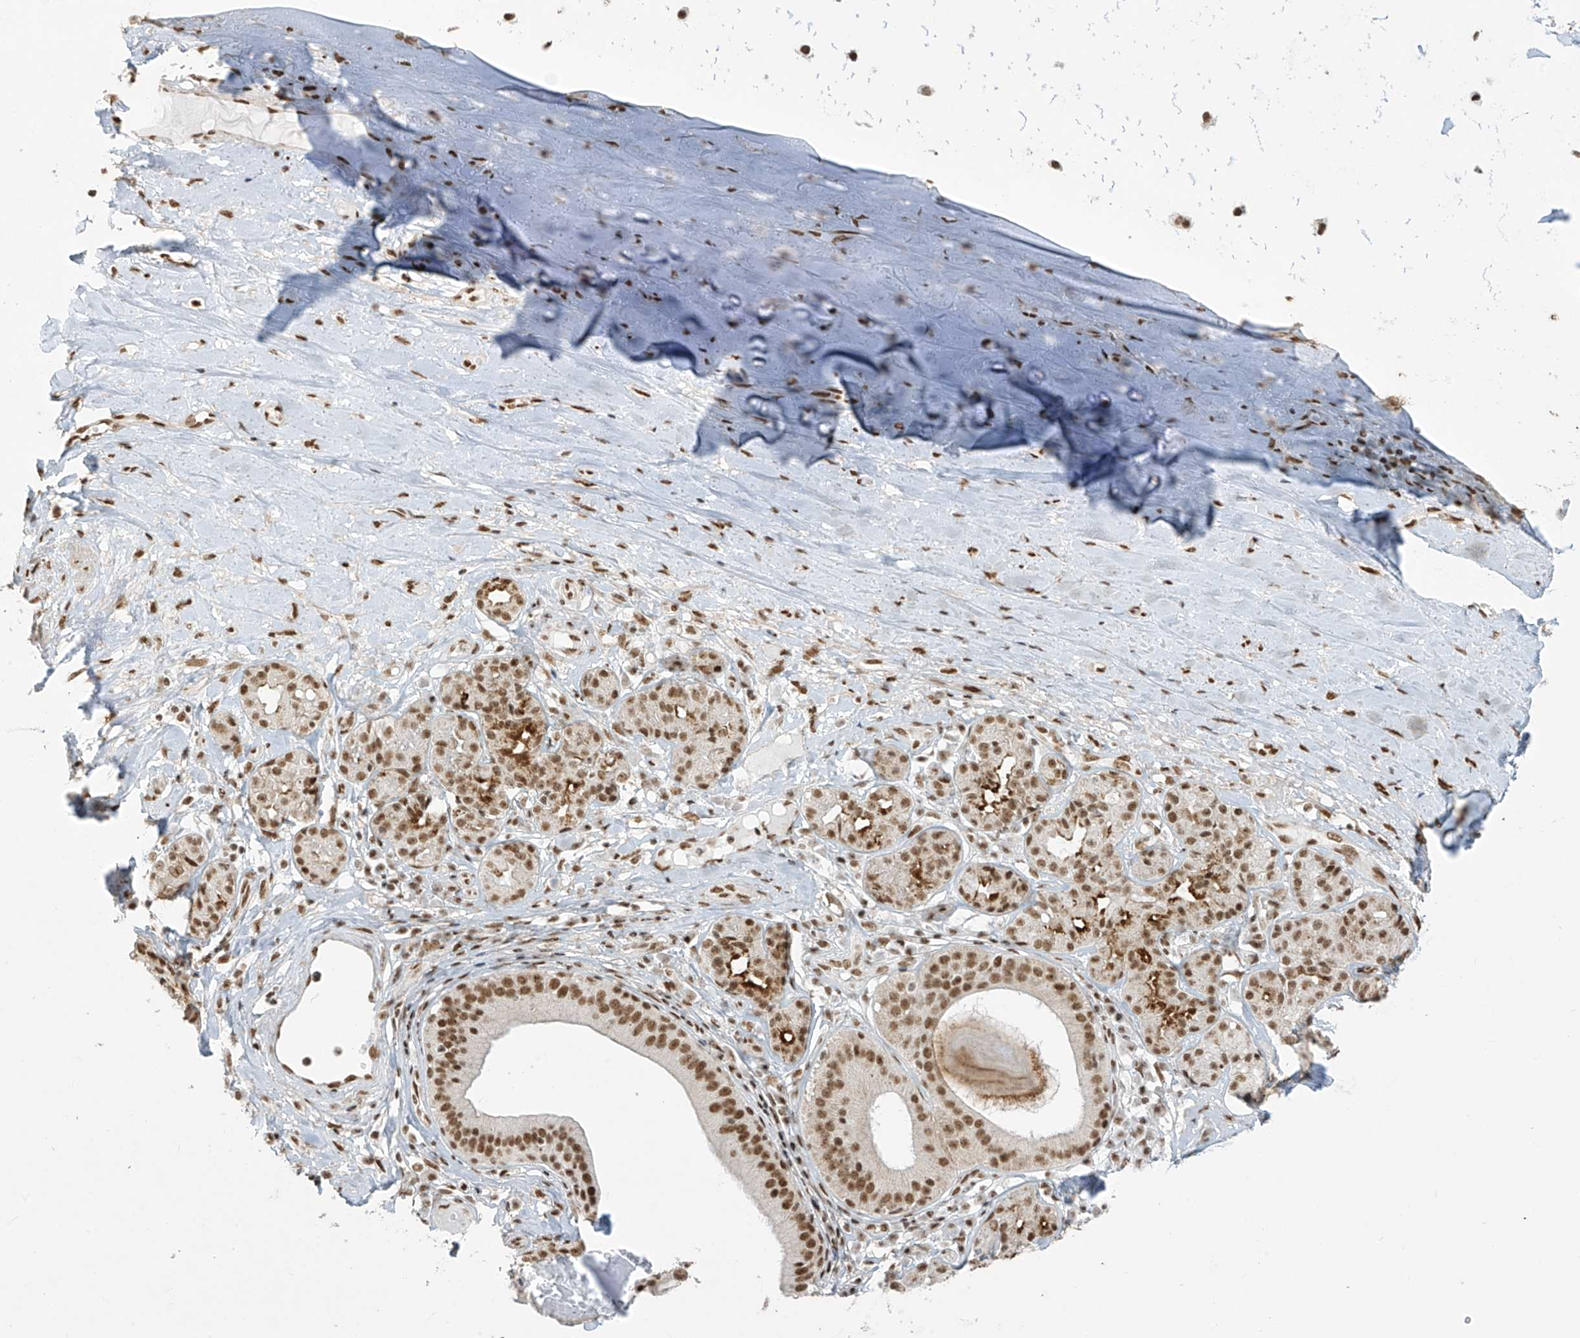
{"staining": {"intensity": "moderate", "quantity": ">75%", "location": "nuclear"}, "tissue": "adipose tissue", "cell_type": "Adipocytes", "image_type": "normal", "snomed": [{"axis": "morphology", "description": "Normal tissue, NOS"}, {"axis": "morphology", "description": "Basal cell carcinoma"}, {"axis": "topography", "description": "Cartilage tissue"}, {"axis": "topography", "description": "Nasopharynx"}, {"axis": "topography", "description": "Oral tissue"}], "caption": "Adipocytes reveal medium levels of moderate nuclear staining in approximately >75% of cells in unremarkable adipose tissue.", "gene": "MS4A6A", "patient": {"sex": "female", "age": 77}}